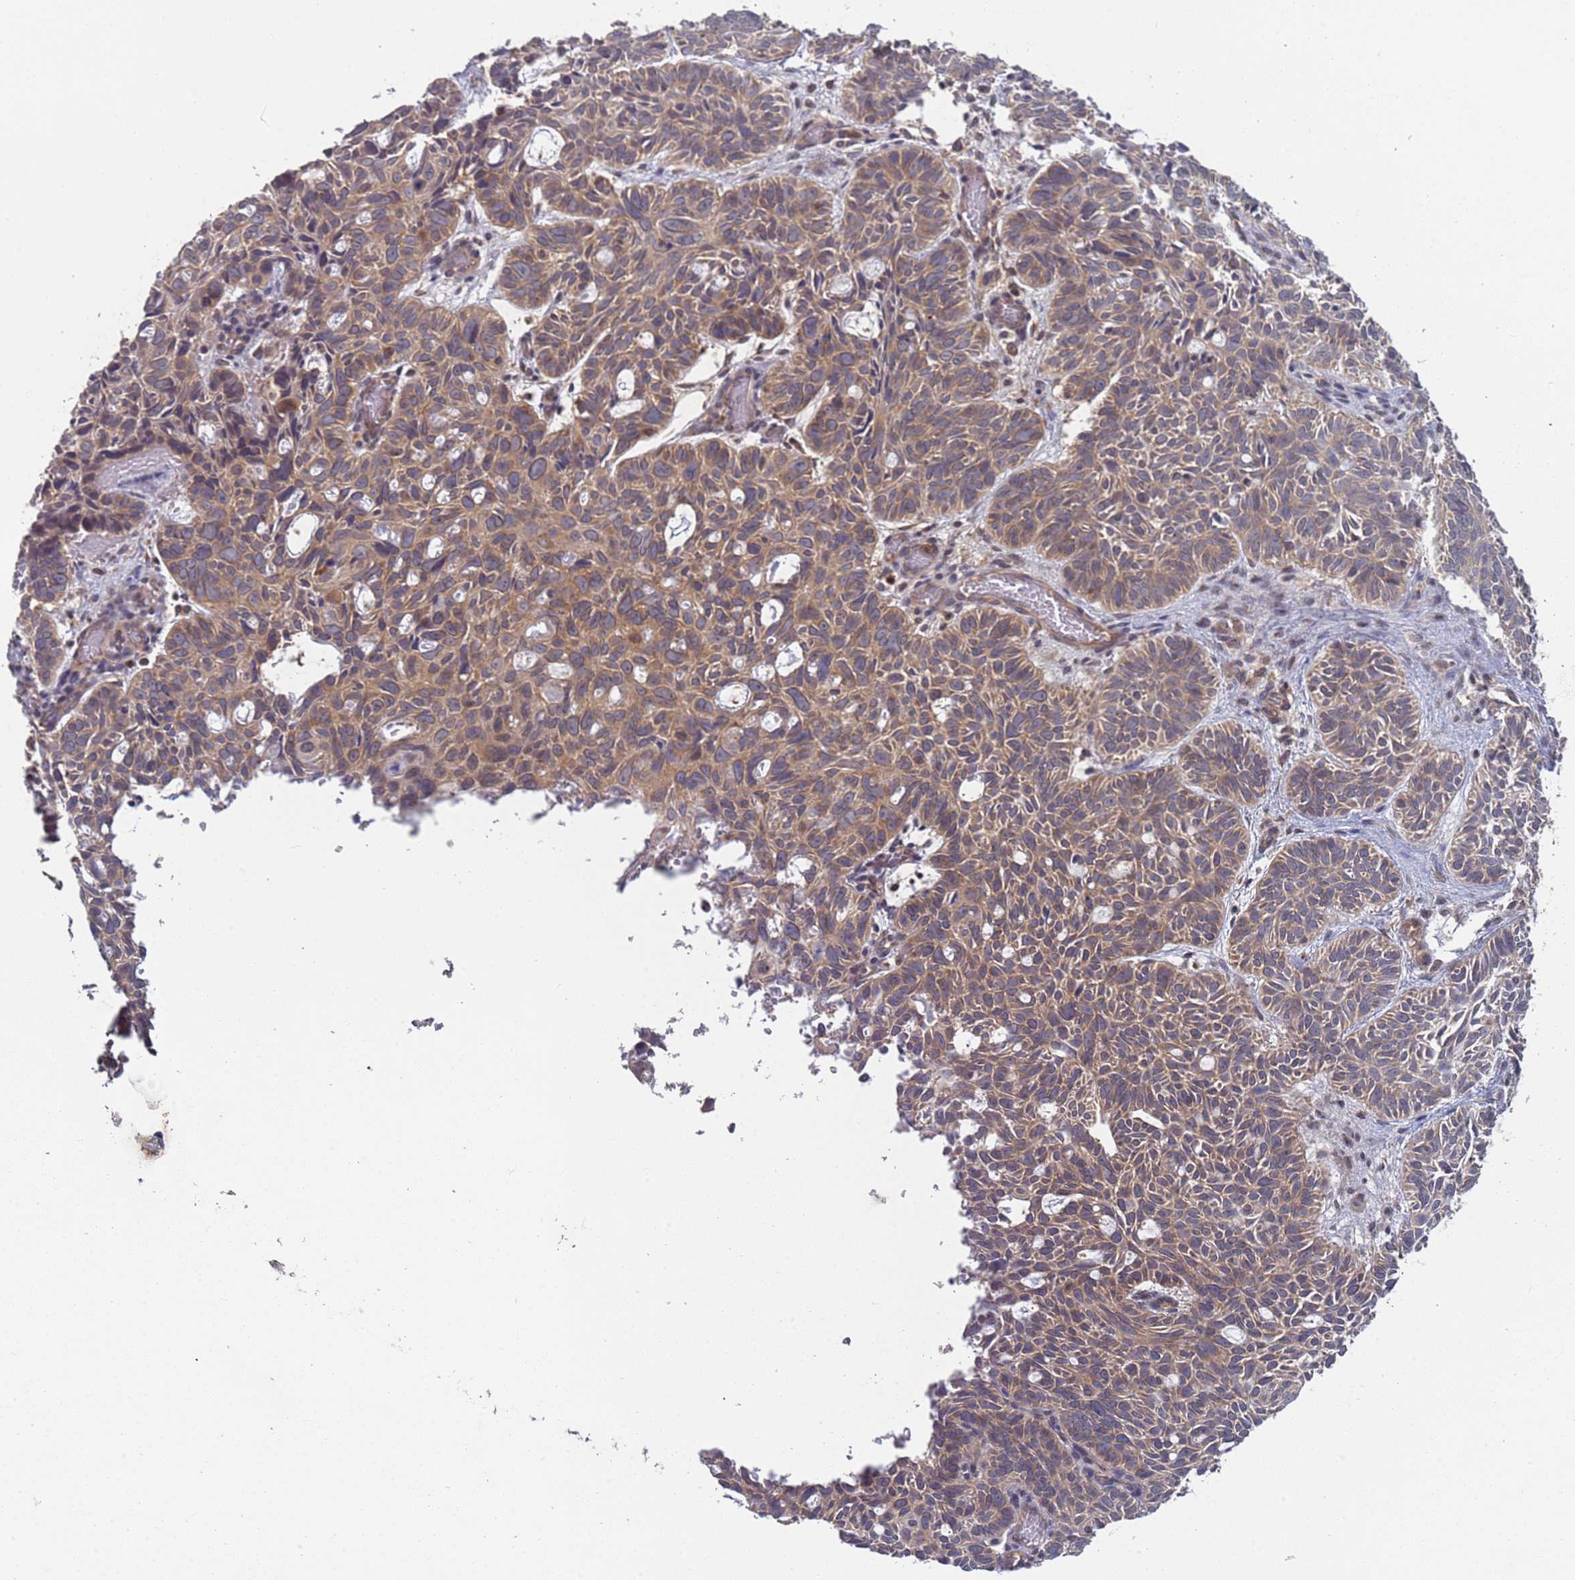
{"staining": {"intensity": "moderate", "quantity": "25%-75%", "location": "cytoplasmic/membranous"}, "tissue": "skin cancer", "cell_type": "Tumor cells", "image_type": "cancer", "snomed": [{"axis": "morphology", "description": "Basal cell carcinoma"}, {"axis": "topography", "description": "Skin"}], "caption": "Human skin basal cell carcinoma stained with a brown dye exhibits moderate cytoplasmic/membranous positive positivity in approximately 25%-75% of tumor cells.", "gene": "OR5A2", "patient": {"sex": "male", "age": 69}}